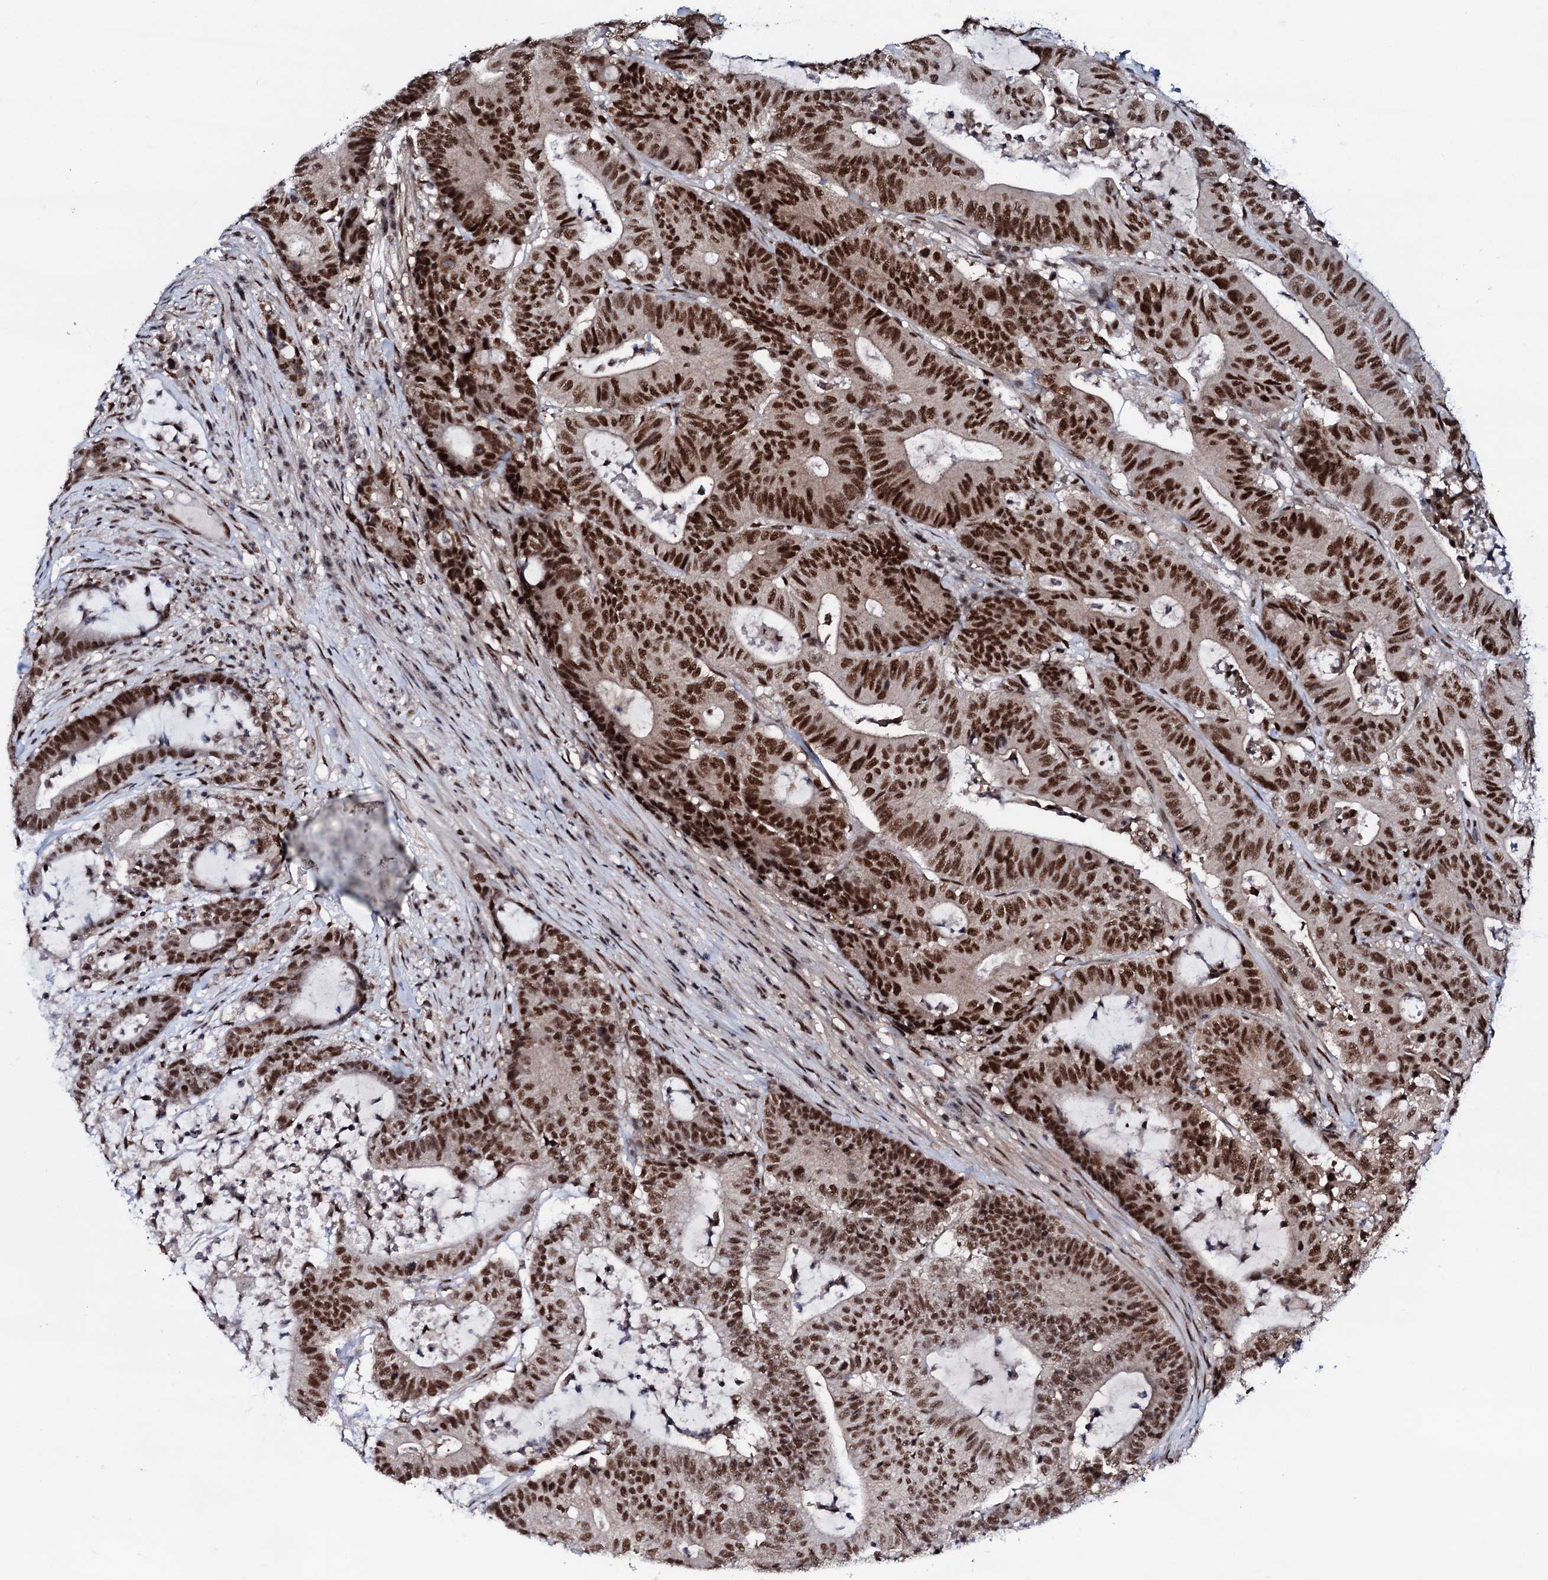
{"staining": {"intensity": "strong", "quantity": ">75%", "location": "nuclear"}, "tissue": "colorectal cancer", "cell_type": "Tumor cells", "image_type": "cancer", "snomed": [{"axis": "morphology", "description": "Adenocarcinoma, NOS"}, {"axis": "topography", "description": "Colon"}], "caption": "Brown immunohistochemical staining in adenocarcinoma (colorectal) reveals strong nuclear expression in approximately >75% of tumor cells.", "gene": "PRPF18", "patient": {"sex": "female", "age": 84}}